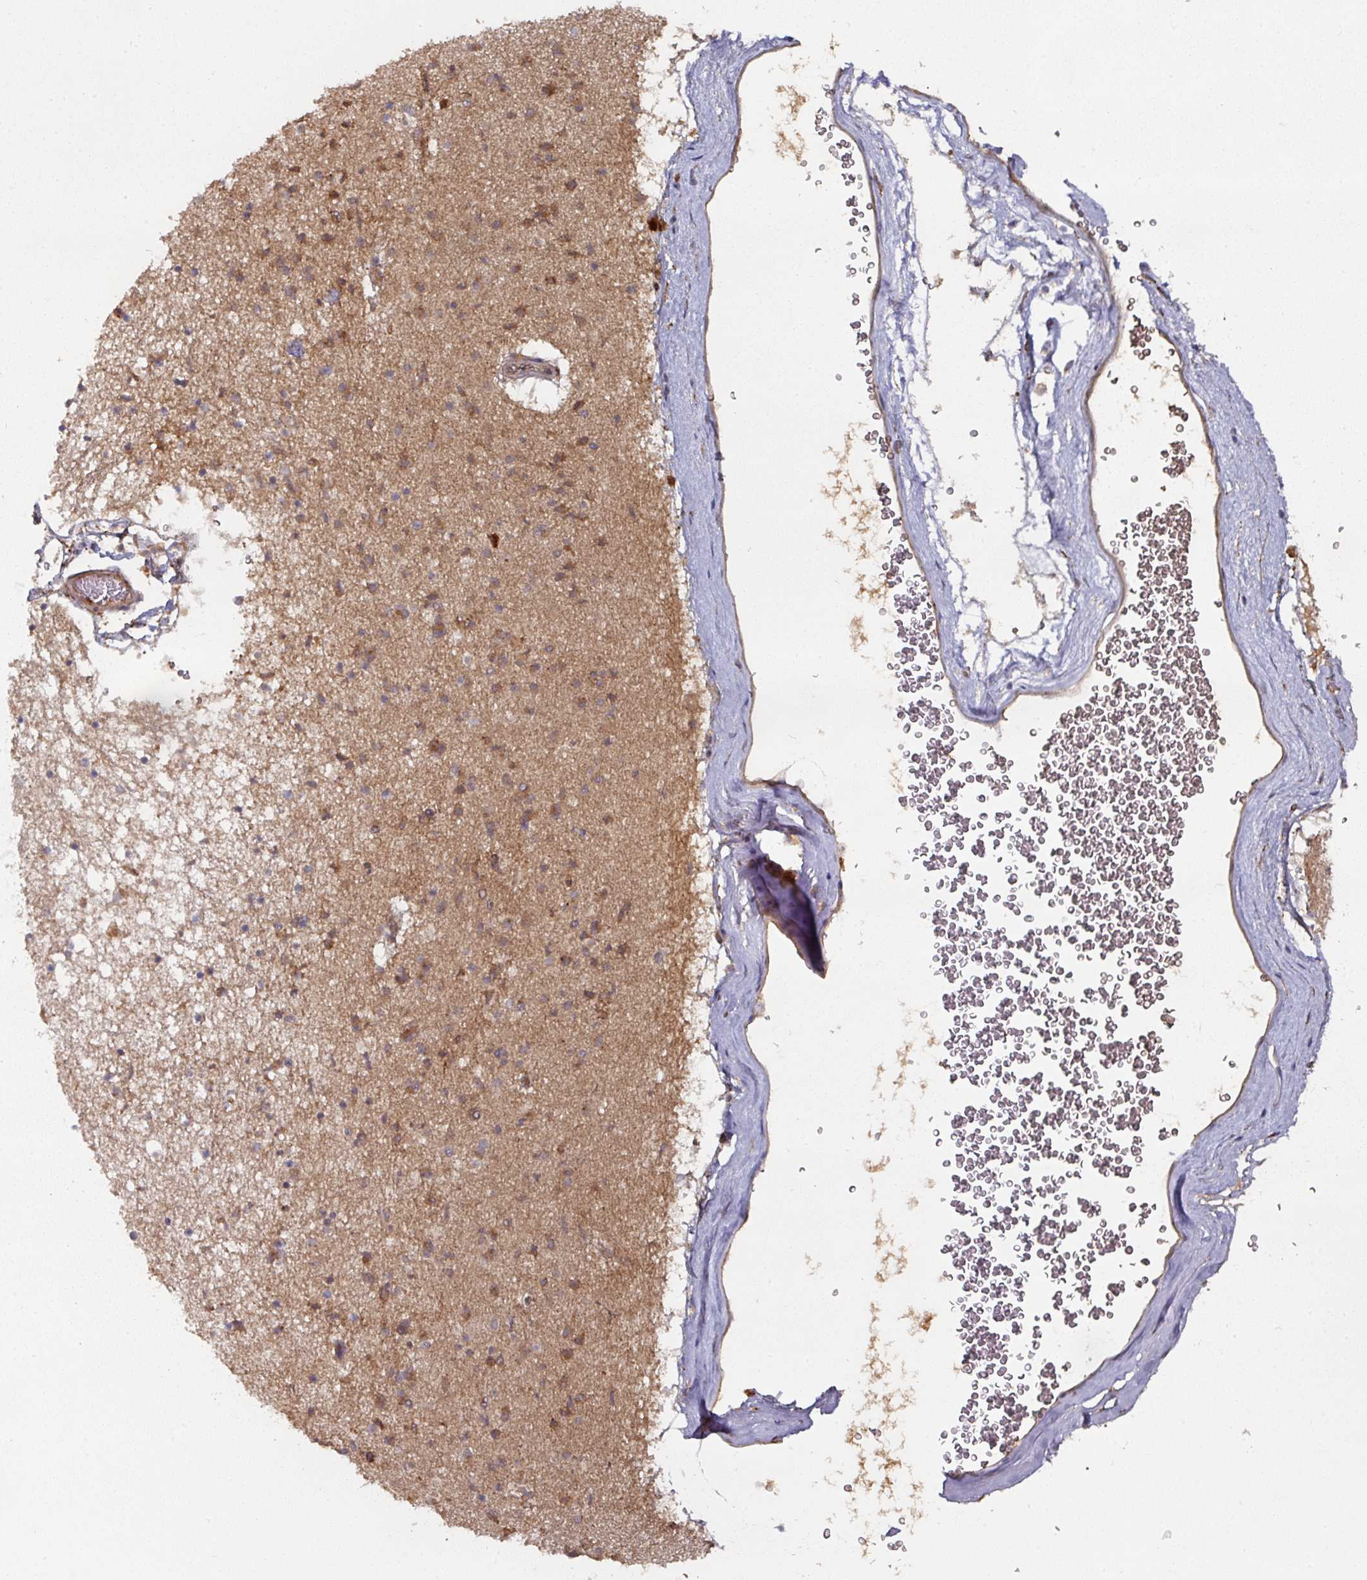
{"staining": {"intensity": "moderate", "quantity": ">75%", "location": "cytoplasmic/membranous"}, "tissue": "caudate", "cell_type": "Glial cells", "image_type": "normal", "snomed": [{"axis": "morphology", "description": "Normal tissue, NOS"}, {"axis": "topography", "description": "Lateral ventricle wall"}], "caption": "Unremarkable caudate exhibits moderate cytoplasmic/membranous positivity in about >75% of glial cells, visualized by immunohistochemistry.", "gene": "CEP95", "patient": {"sex": "male", "age": 58}}